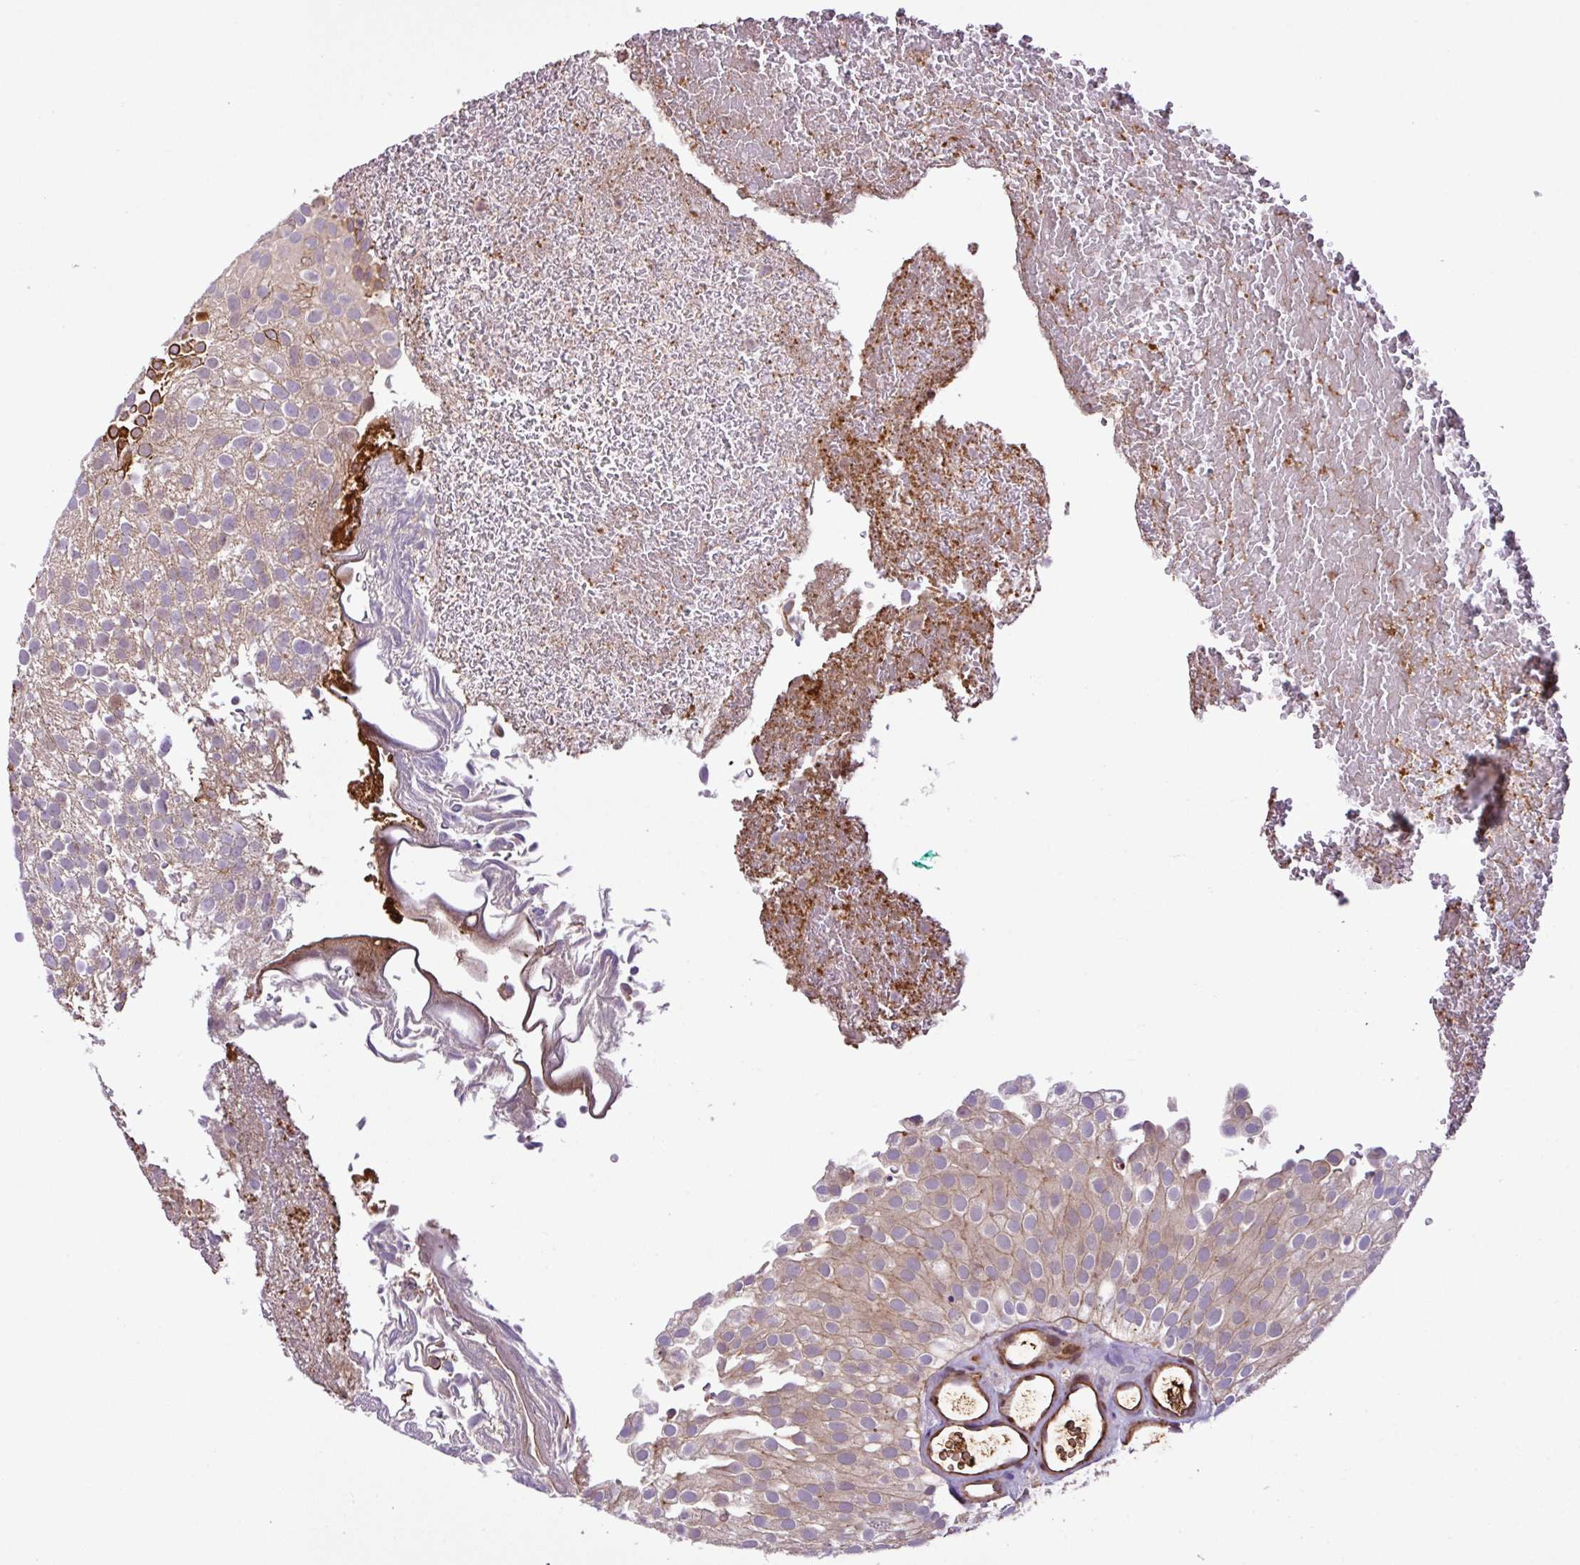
{"staining": {"intensity": "weak", "quantity": "25%-75%", "location": "cytoplasmic/membranous"}, "tissue": "urothelial cancer", "cell_type": "Tumor cells", "image_type": "cancer", "snomed": [{"axis": "morphology", "description": "Urothelial carcinoma, Low grade"}, {"axis": "topography", "description": "Urinary bladder"}], "caption": "Immunohistochemical staining of urothelial carcinoma (low-grade) displays low levels of weak cytoplasmic/membranous positivity in approximately 25%-75% of tumor cells. (DAB (3,3'-diaminobenzidine) IHC, brown staining for protein, blue staining for nuclei).", "gene": "ZNF266", "patient": {"sex": "male", "age": 78}}